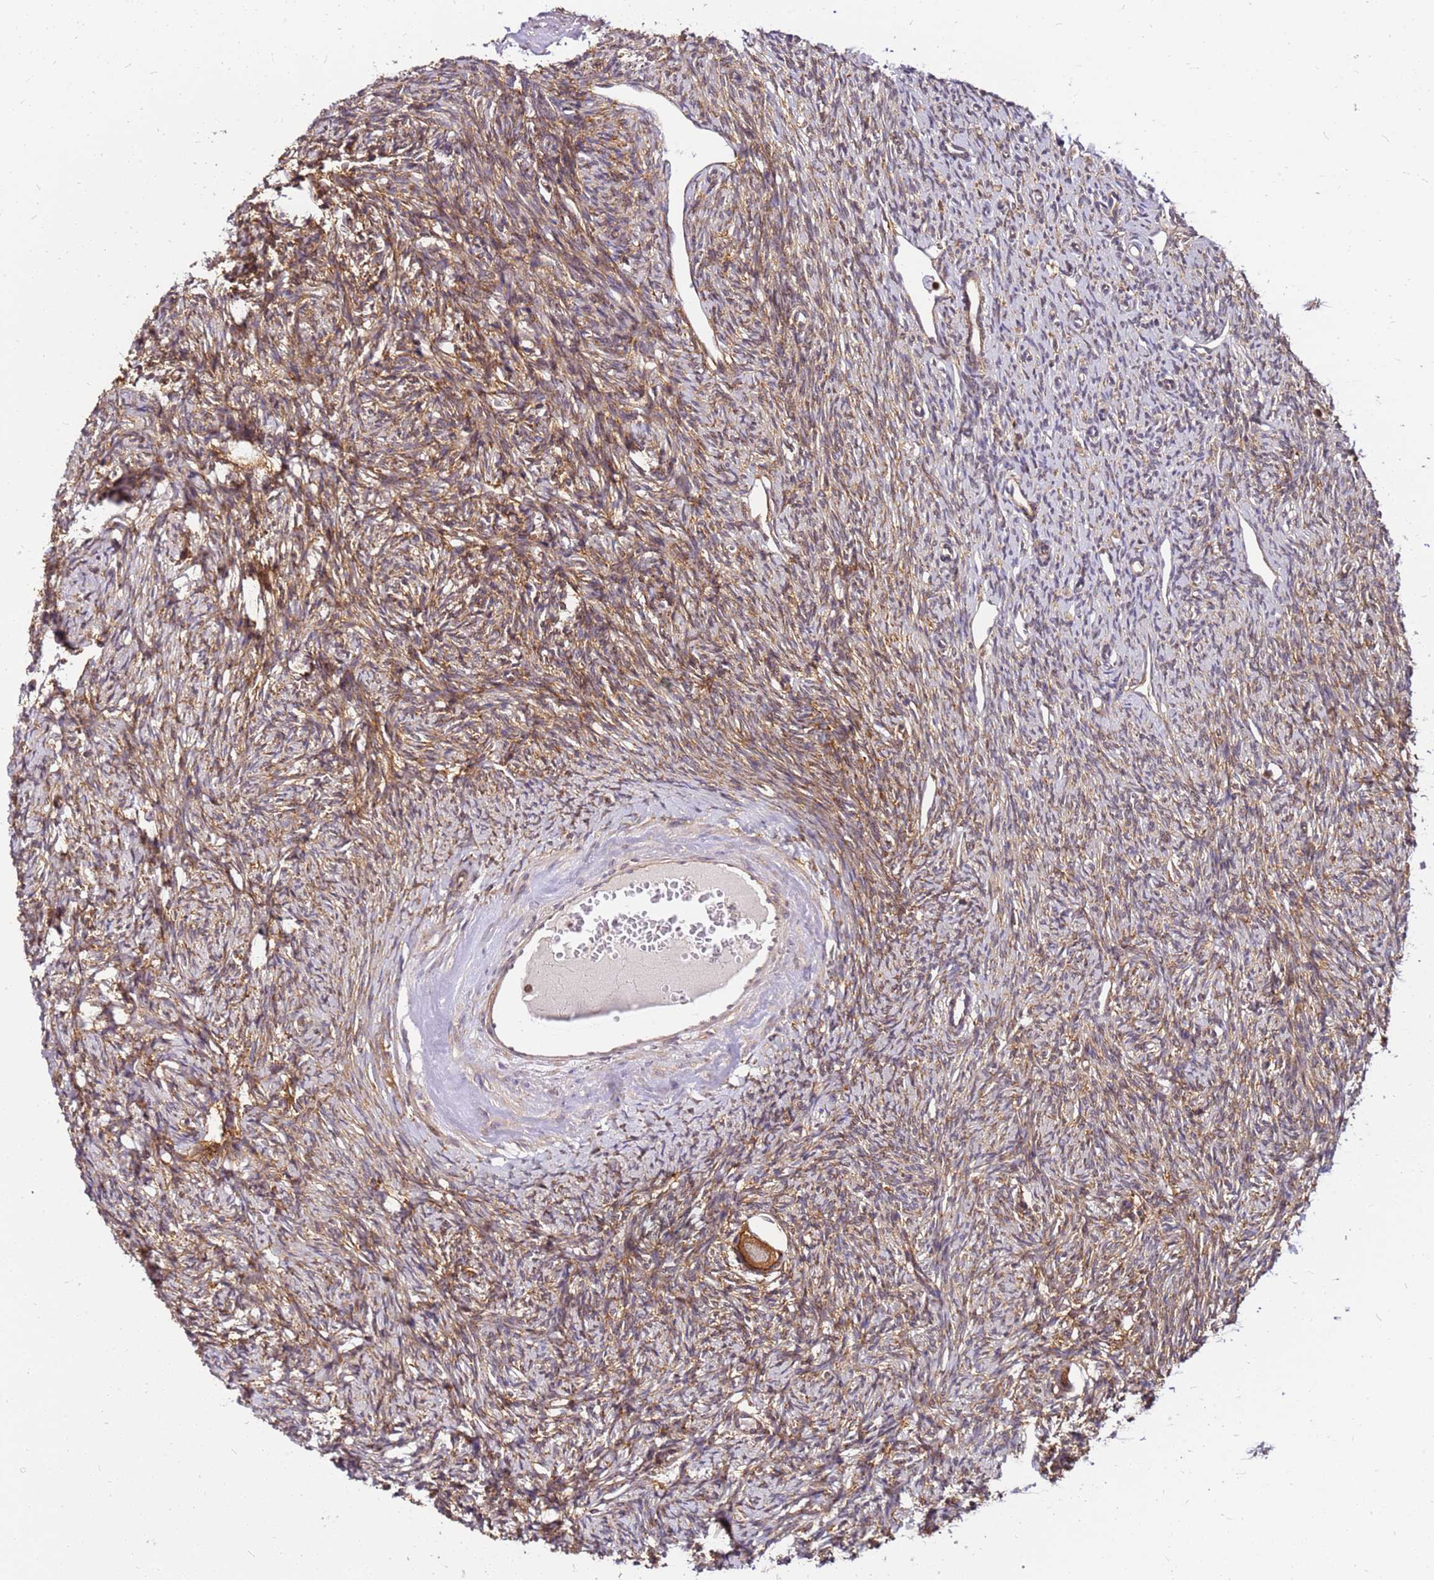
{"staining": {"intensity": "moderate", "quantity": ">75%", "location": "cytoplasmic/membranous"}, "tissue": "ovary", "cell_type": "Follicle cells", "image_type": "normal", "snomed": [{"axis": "morphology", "description": "Normal tissue, NOS"}, {"axis": "morphology", "description": "Cyst, NOS"}, {"axis": "topography", "description": "Ovary"}], "caption": "DAB immunohistochemical staining of normal human ovary shows moderate cytoplasmic/membranous protein expression in approximately >75% of follicle cells.", "gene": "PIH1D1", "patient": {"sex": "female", "age": 33}}